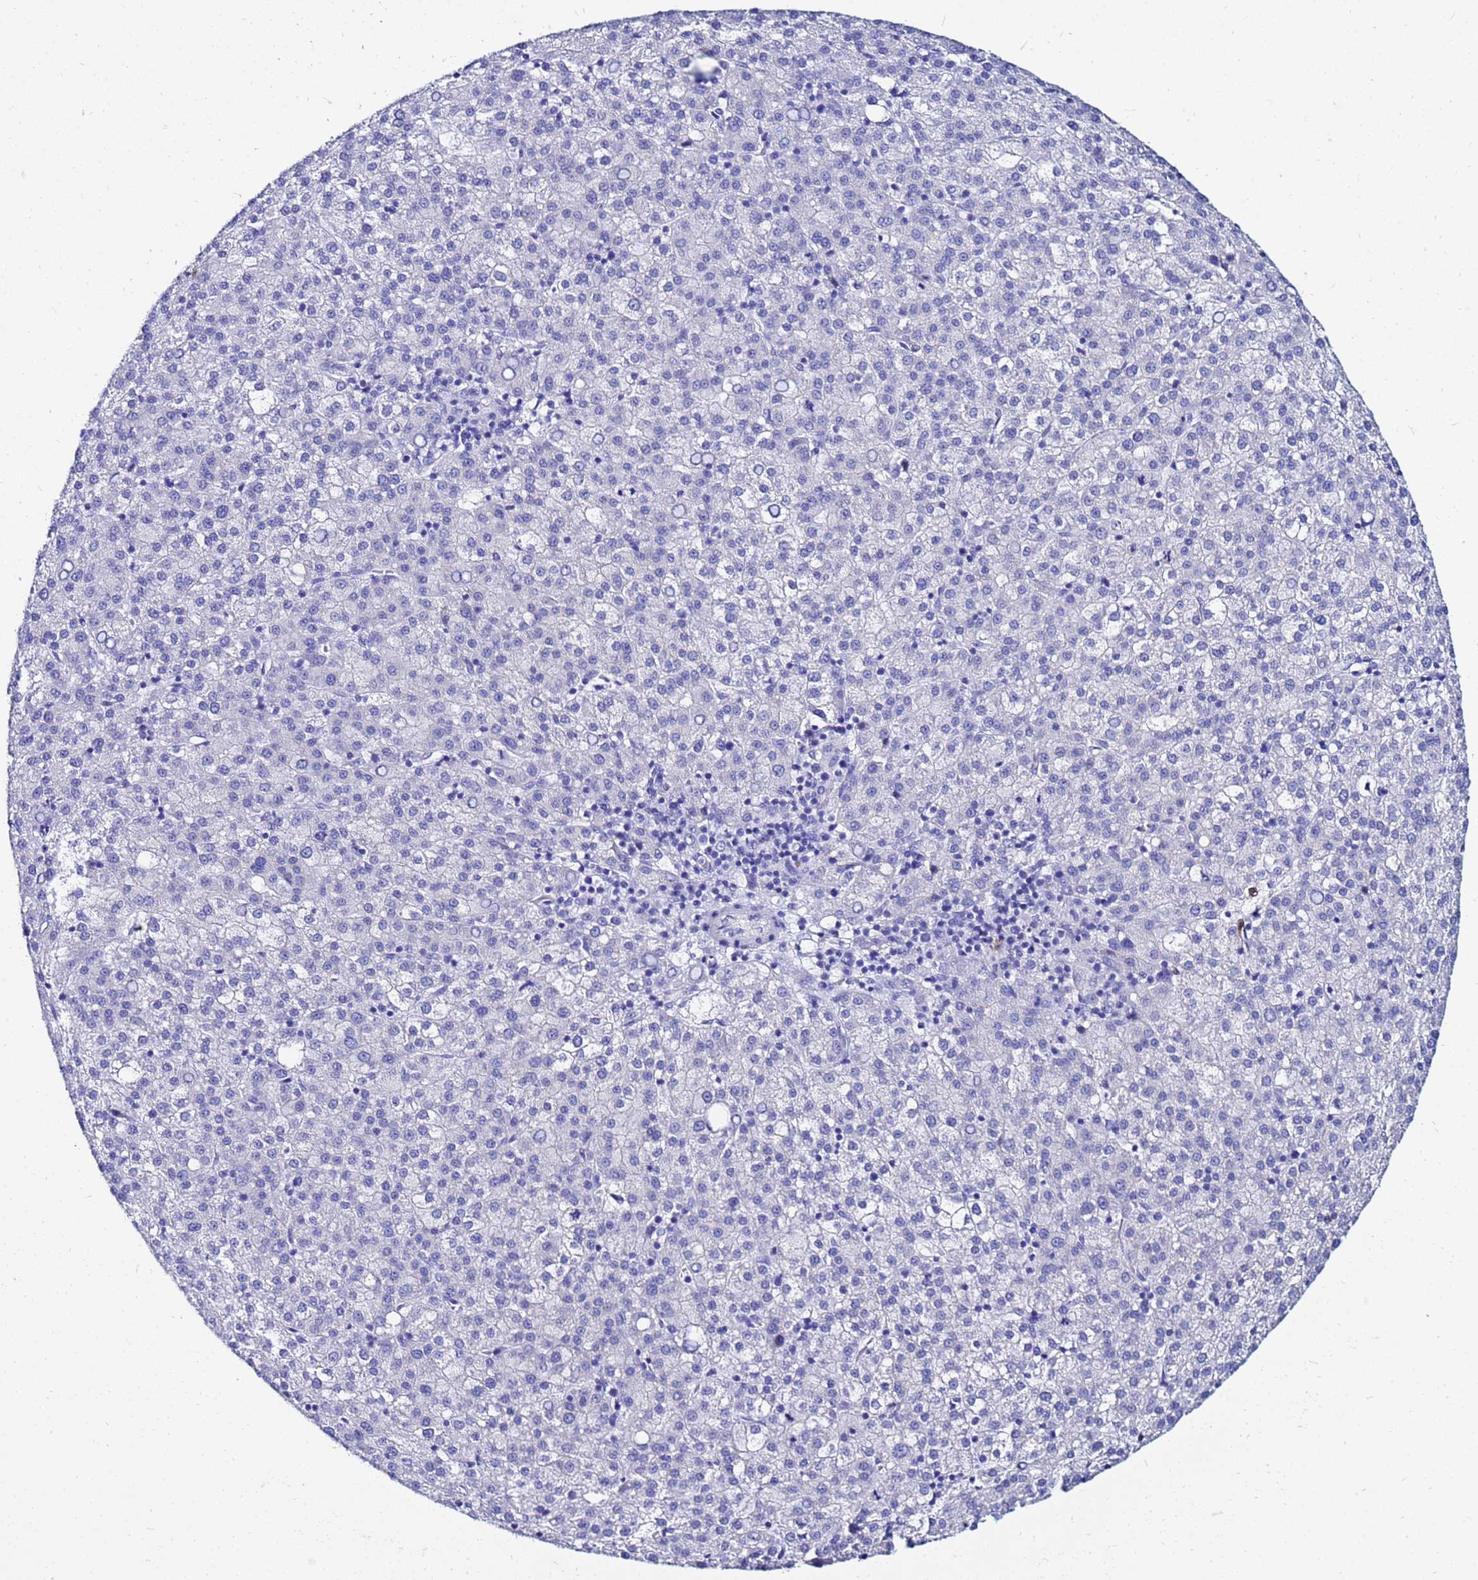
{"staining": {"intensity": "negative", "quantity": "none", "location": "none"}, "tissue": "liver cancer", "cell_type": "Tumor cells", "image_type": "cancer", "snomed": [{"axis": "morphology", "description": "Carcinoma, Hepatocellular, NOS"}, {"axis": "topography", "description": "Liver"}], "caption": "The micrograph exhibits no staining of tumor cells in liver cancer (hepatocellular carcinoma).", "gene": "PPP1R14C", "patient": {"sex": "female", "age": 58}}